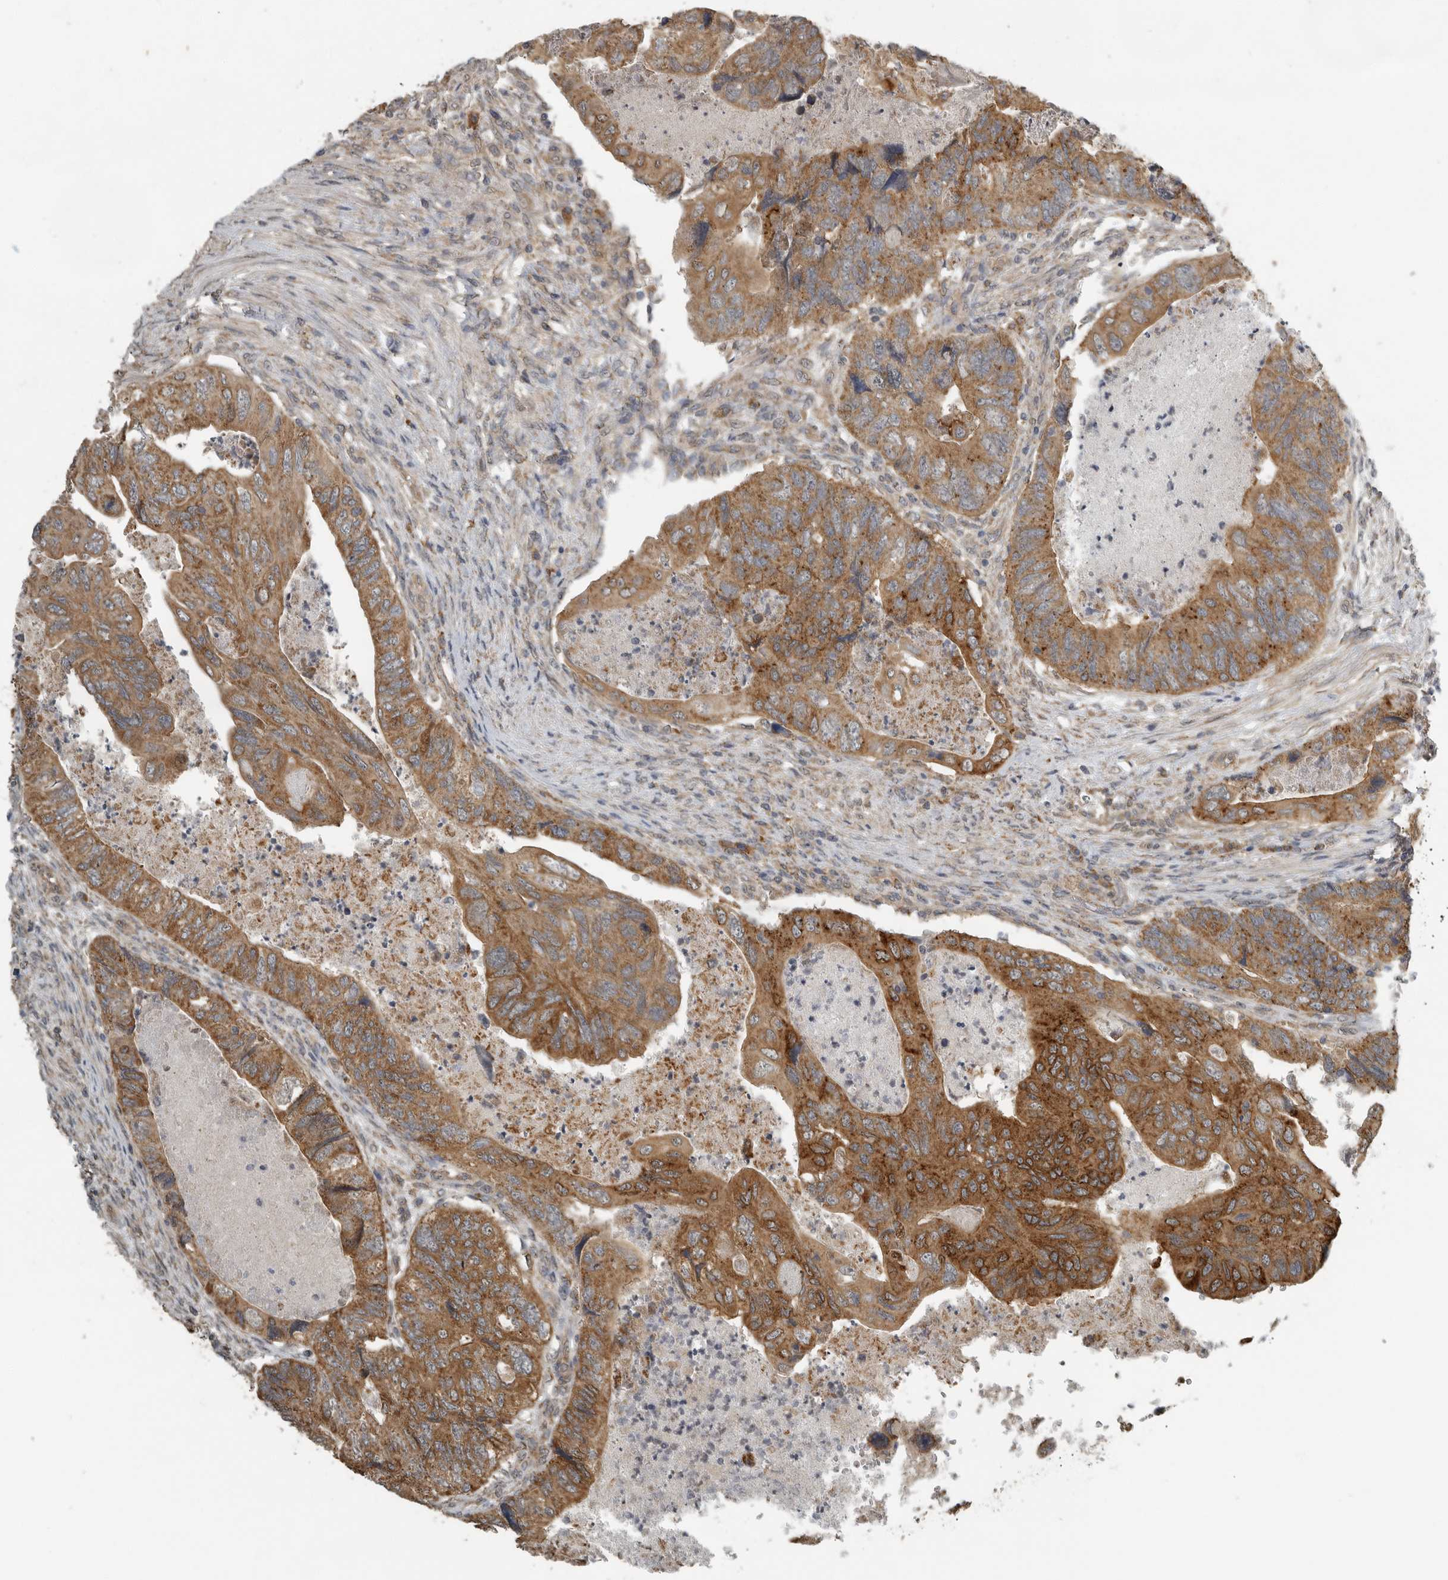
{"staining": {"intensity": "moderate", "quantity": ">75%", "location": "cytoplasmic/membranous"}, "tissue": "colorectal cancer", "cell_type": "Tumor cells", "image_type": "cancer", "snomed": [{"axis": "morphology", "description": "Adenocarcinoma, NOS"}, {"axis": "topography", "description": "Rectum"}], "caption": "DAB immunohistochemical staining of human adenocarcinoma (colorectal) displays moderate cytoplasmic/membranous protein expression in about >75% of tumor cells.", "gene": "AFAP1", "patient": {"sex": "male", "age": 63}}